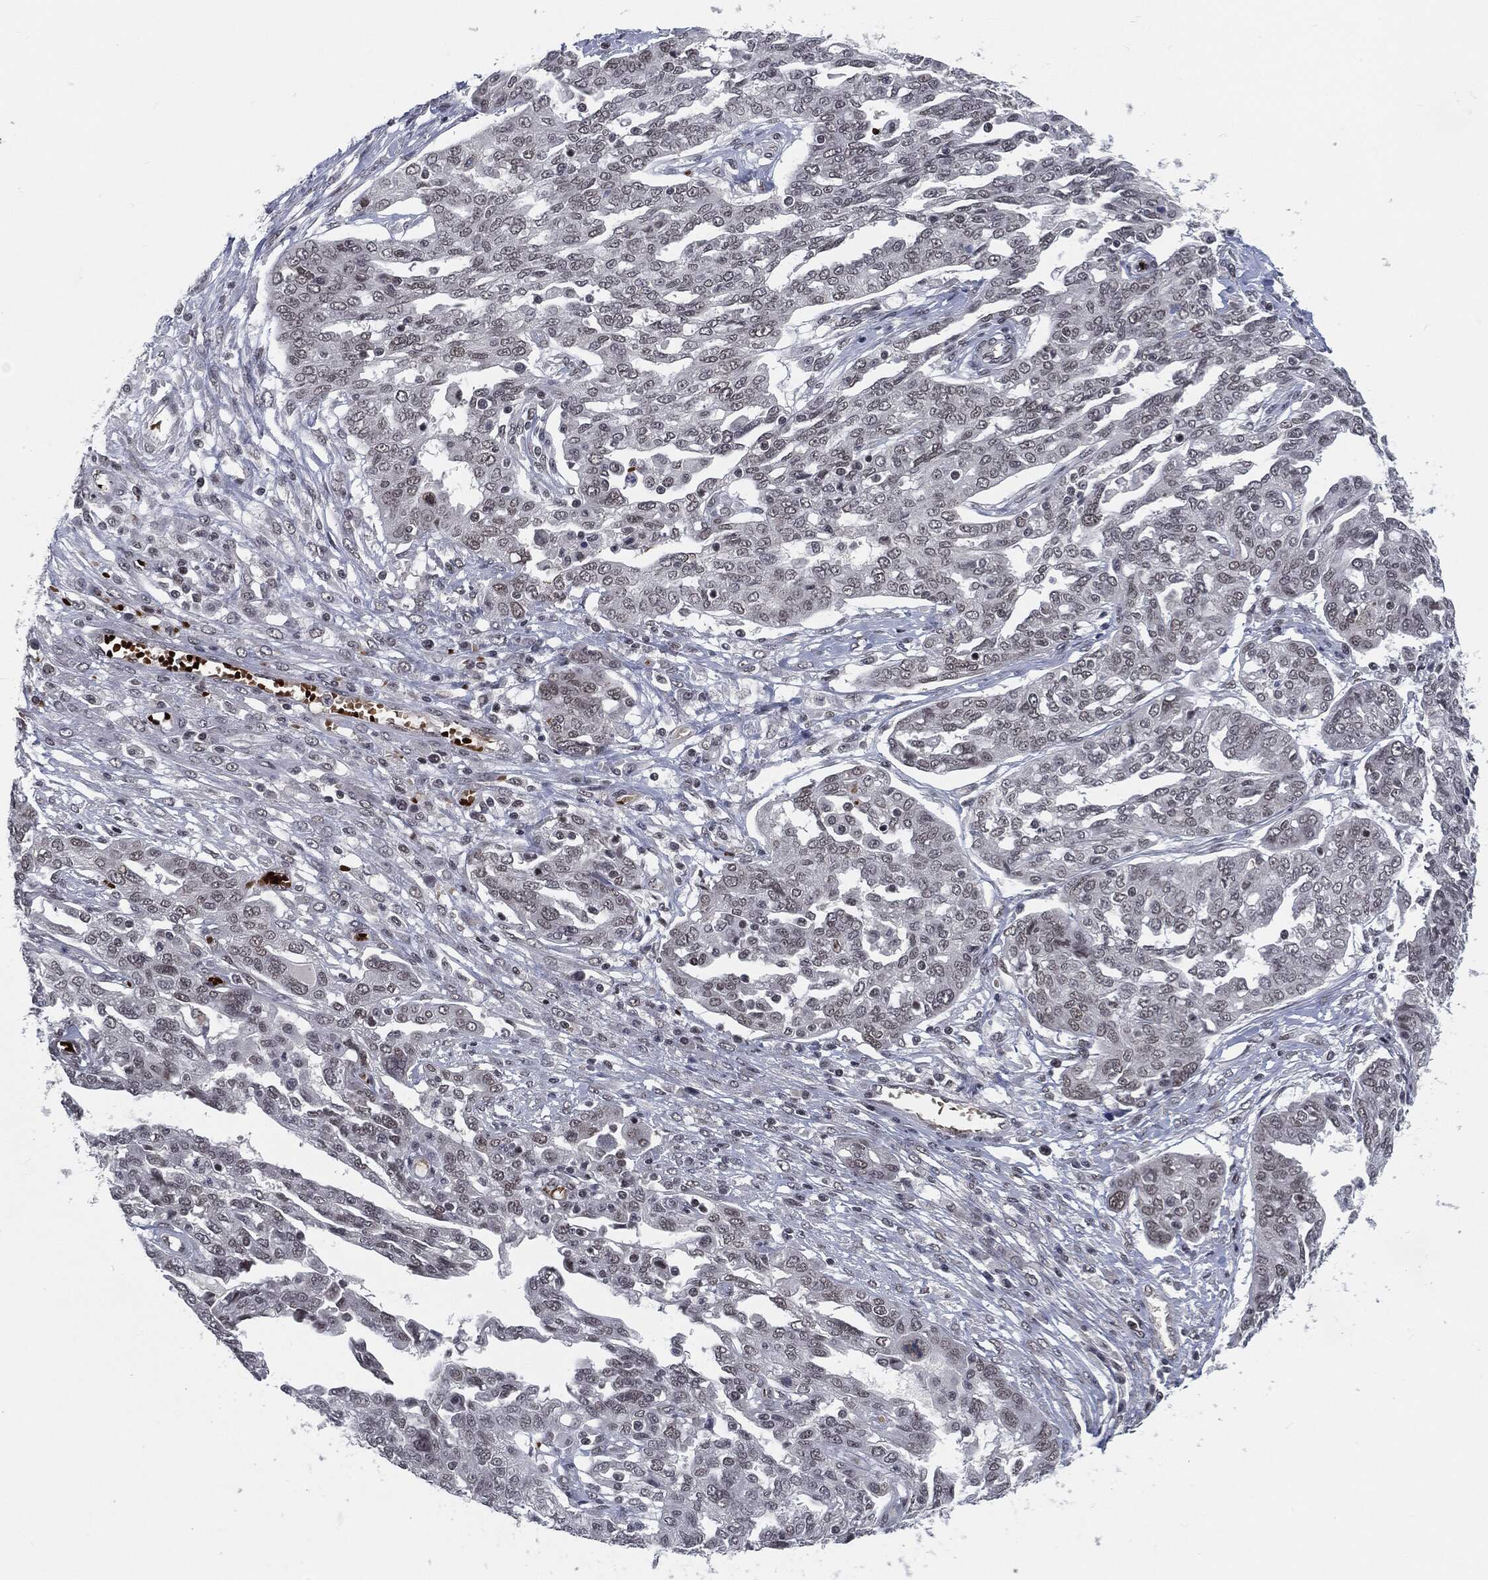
{"staining": {"intensity": "negative", "quantity": "none", "location": "none"}, "tissue": "ovarian cancer", "cell_type": "Tumor cells", "image_type": "cancer", "snomed": [{"axis": "morphology", "description": "Cystadenocarcinoma, serous, NOS"}, {"axis": "topography", "description": "Ovary"}], "caption": "This is an immunohistochemistry (IHC) histopathology image of ovarian cancer. There is no positivity in tumor cells.", "gene": "ANXA1", "patient": {"sex": "female", "age": 67}}